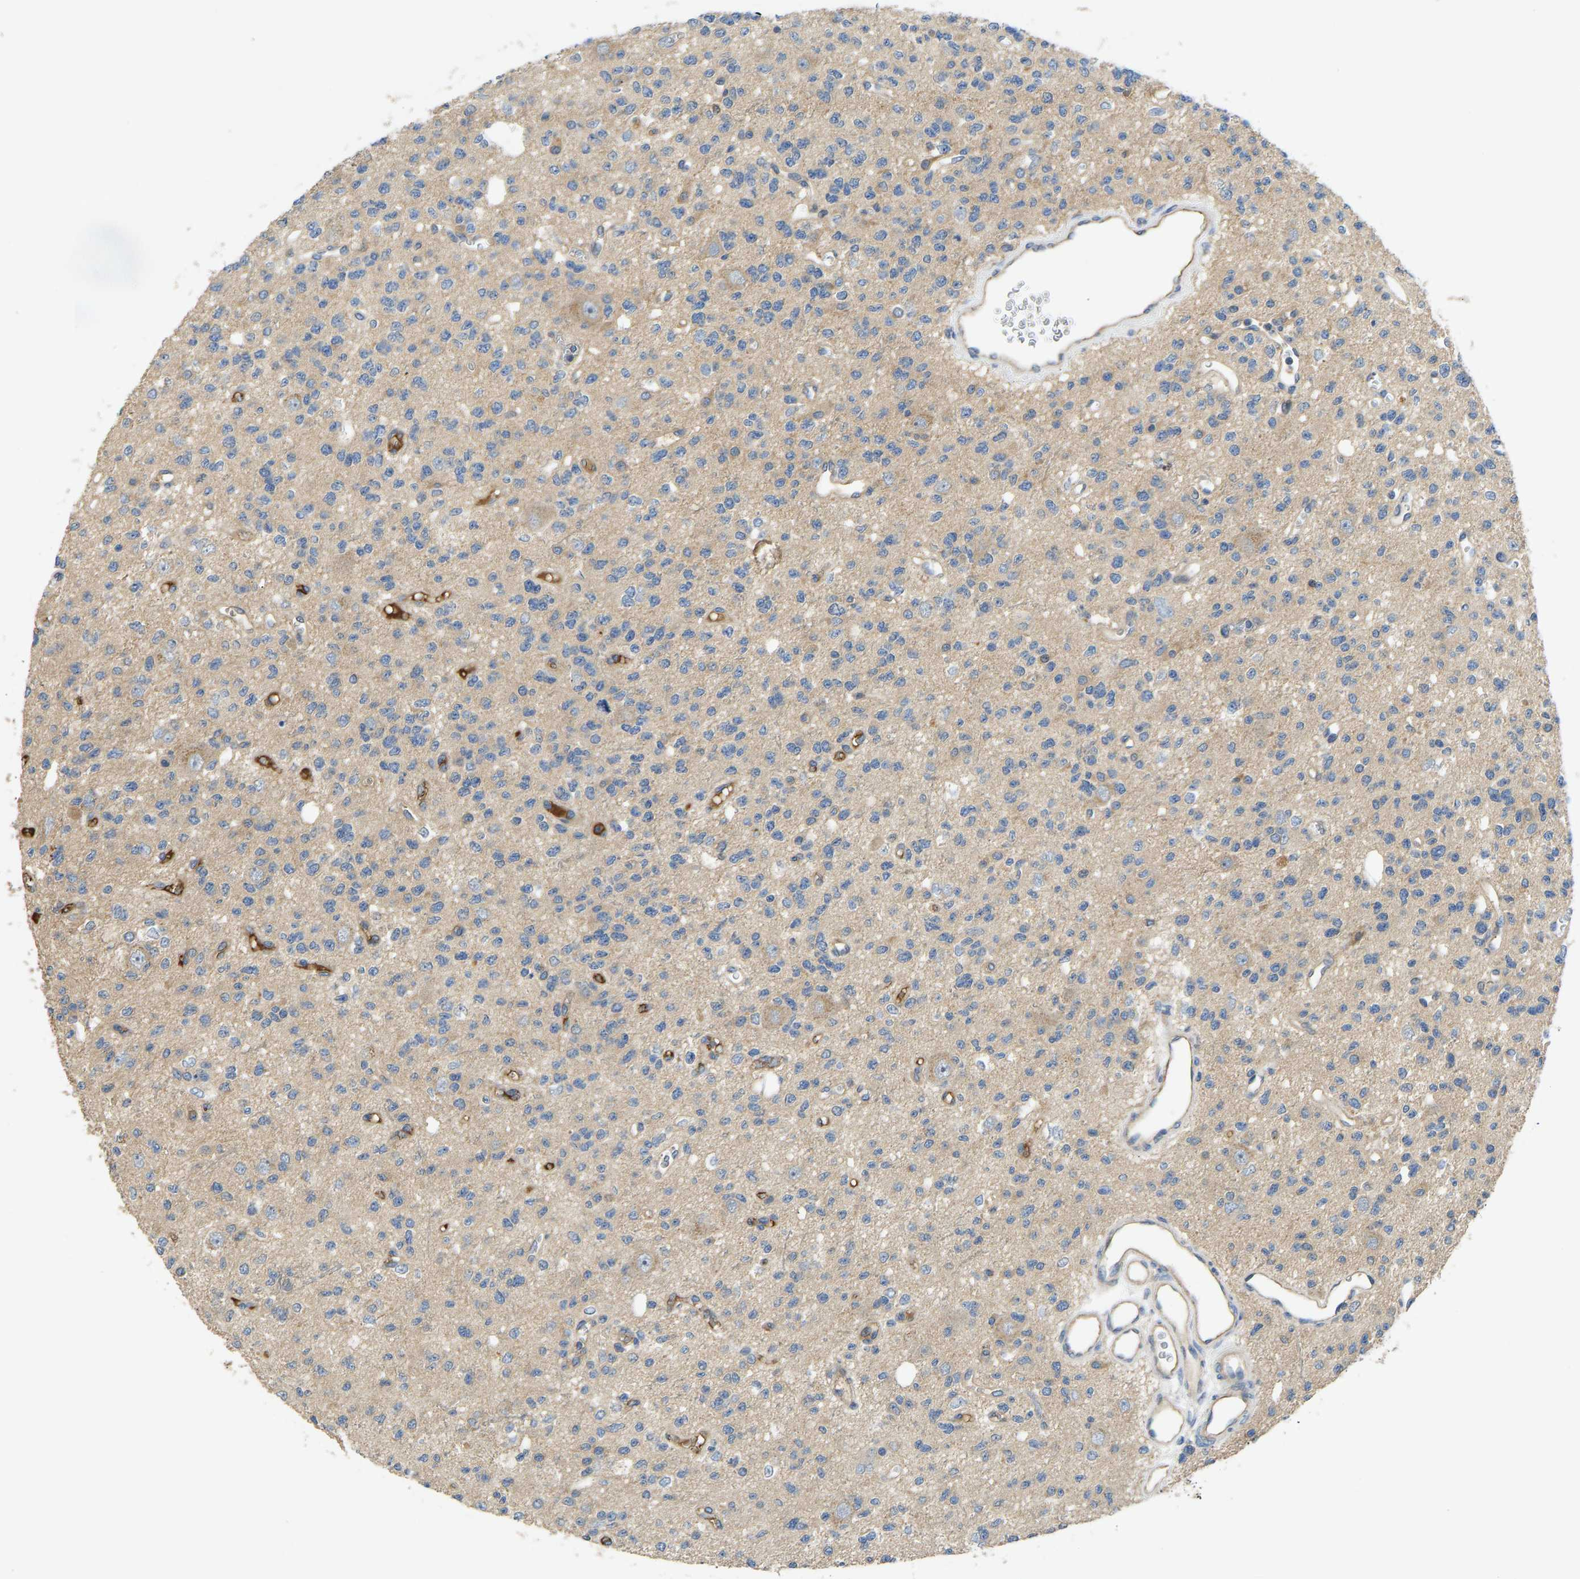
{"staining": {"intensity": "negative", "quantity": "none", "location": "none"}, "tissue": "glioma", "cell_type": "Tumor cells", "image_type": "cancer", "snomed": [{"axis": "morphology", "description": "Glioma, malignant, Low grade"}, {"axis": "topography", "description": "Brain"}], "caption": "The micrograph displays no staining of tumor cells in glioma.", "gene": "VCPKMT", "patient": {"sex": "male", "age": 38}}